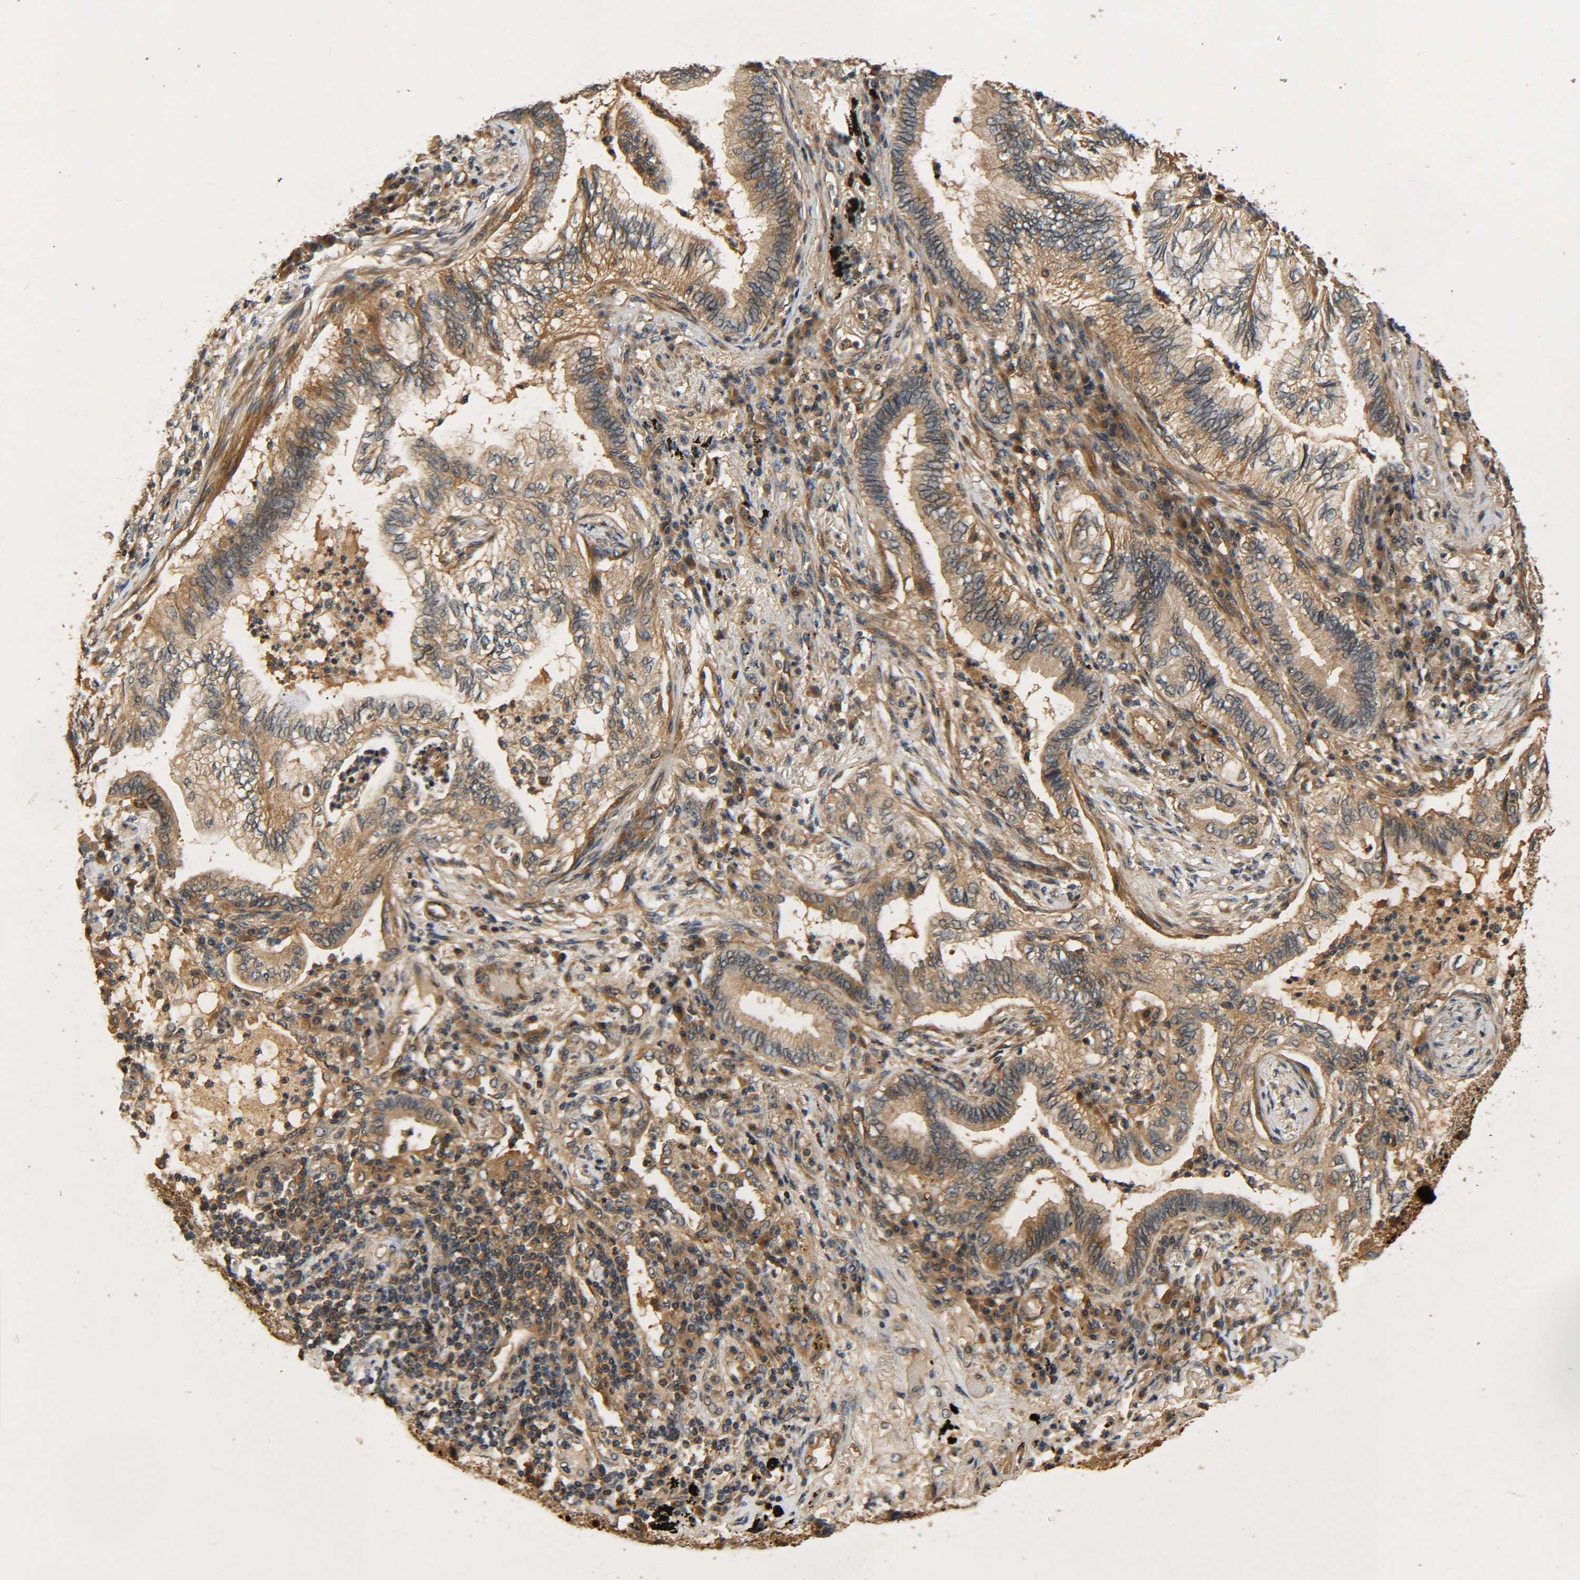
{"staining": {"intensity": "moderate", "quantity": ">75%", "location": "cytoplasmic/membranous"}, "tissue": "lung cancer", "cell_type": "Tumor cells", "image_type": "cancer", "snomed": [{"axis": "morphology", "description": "Normal tissue, NOS"}, {"axis": "morphology", "description": "Adenocarcinoma, NOS"}, {"axis": "topography", "description": "Bronchus"}, {"axis": "topography", "description": "Lung"}], "caption": "Lung cancer stained for a protein reveals moderate cytoplasmic/membranous positivity in tumor cells. The protein is shown in brown color, while the nuclei are stained blue.", "gene": "LRCH3", "patient": {"sex": "female", "age": 70}}